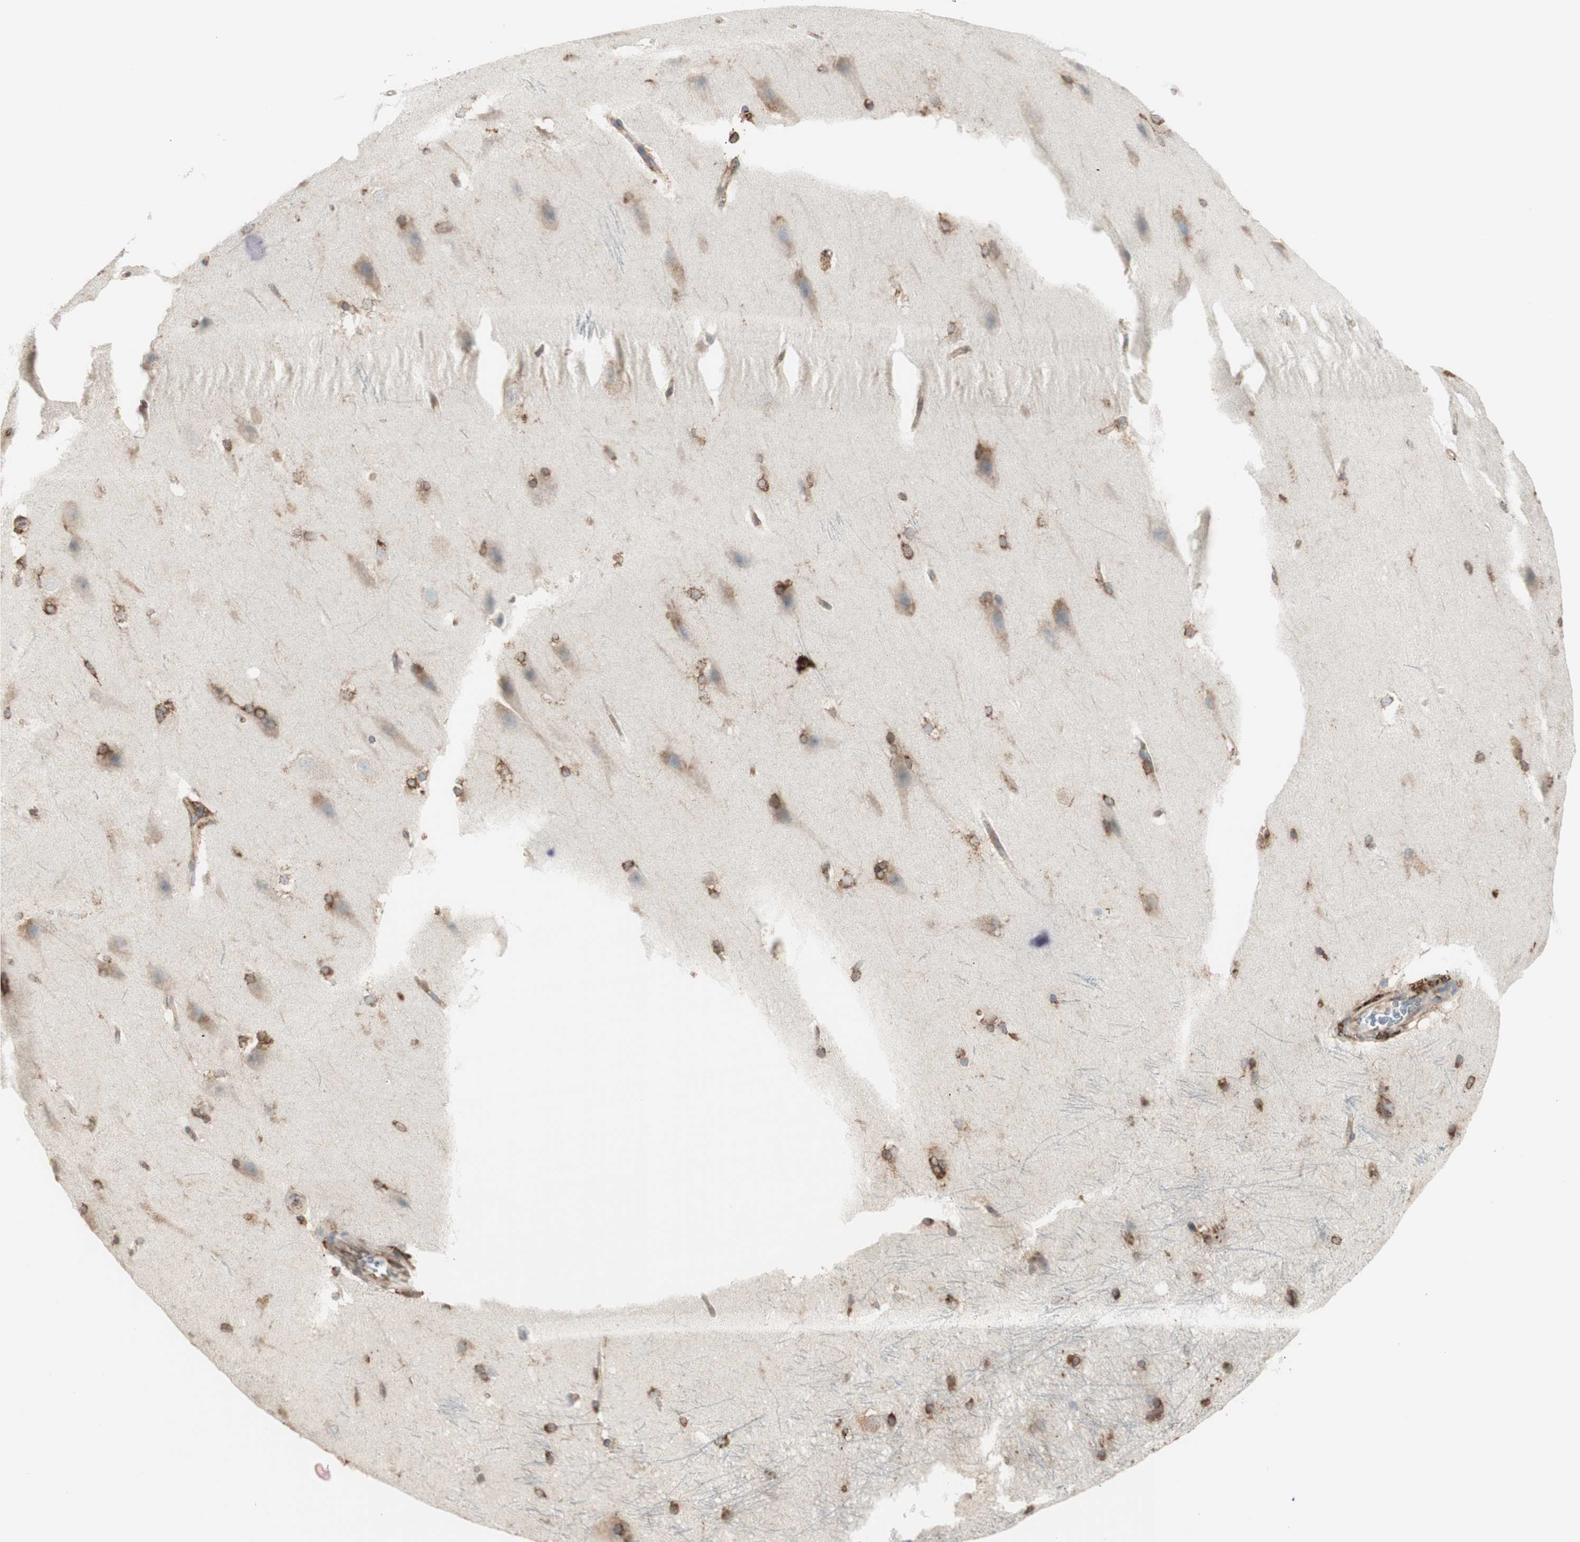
{"staining": {"intensity": "moderate", "quantity": ">75%", "location": "cytoplasmic/membranous"}, "tissue": "hippocampus", "cell_type": "Glial cells", "image_type": "normal", "snomed": [{"axis": "morphology", "description": "Normal tissue, NOS"}, {"axis": "topography", "description": "Hippocampus"}], "caption": "Immunohistochemistry (IHC) (DAB) staining of unremarkable hippocampus shows moderate cytoplasmic/membranous protein expression in about >75% of glial cells.", "gene": "RRBP1", "patient": {"sex": "female", "age": 19}}